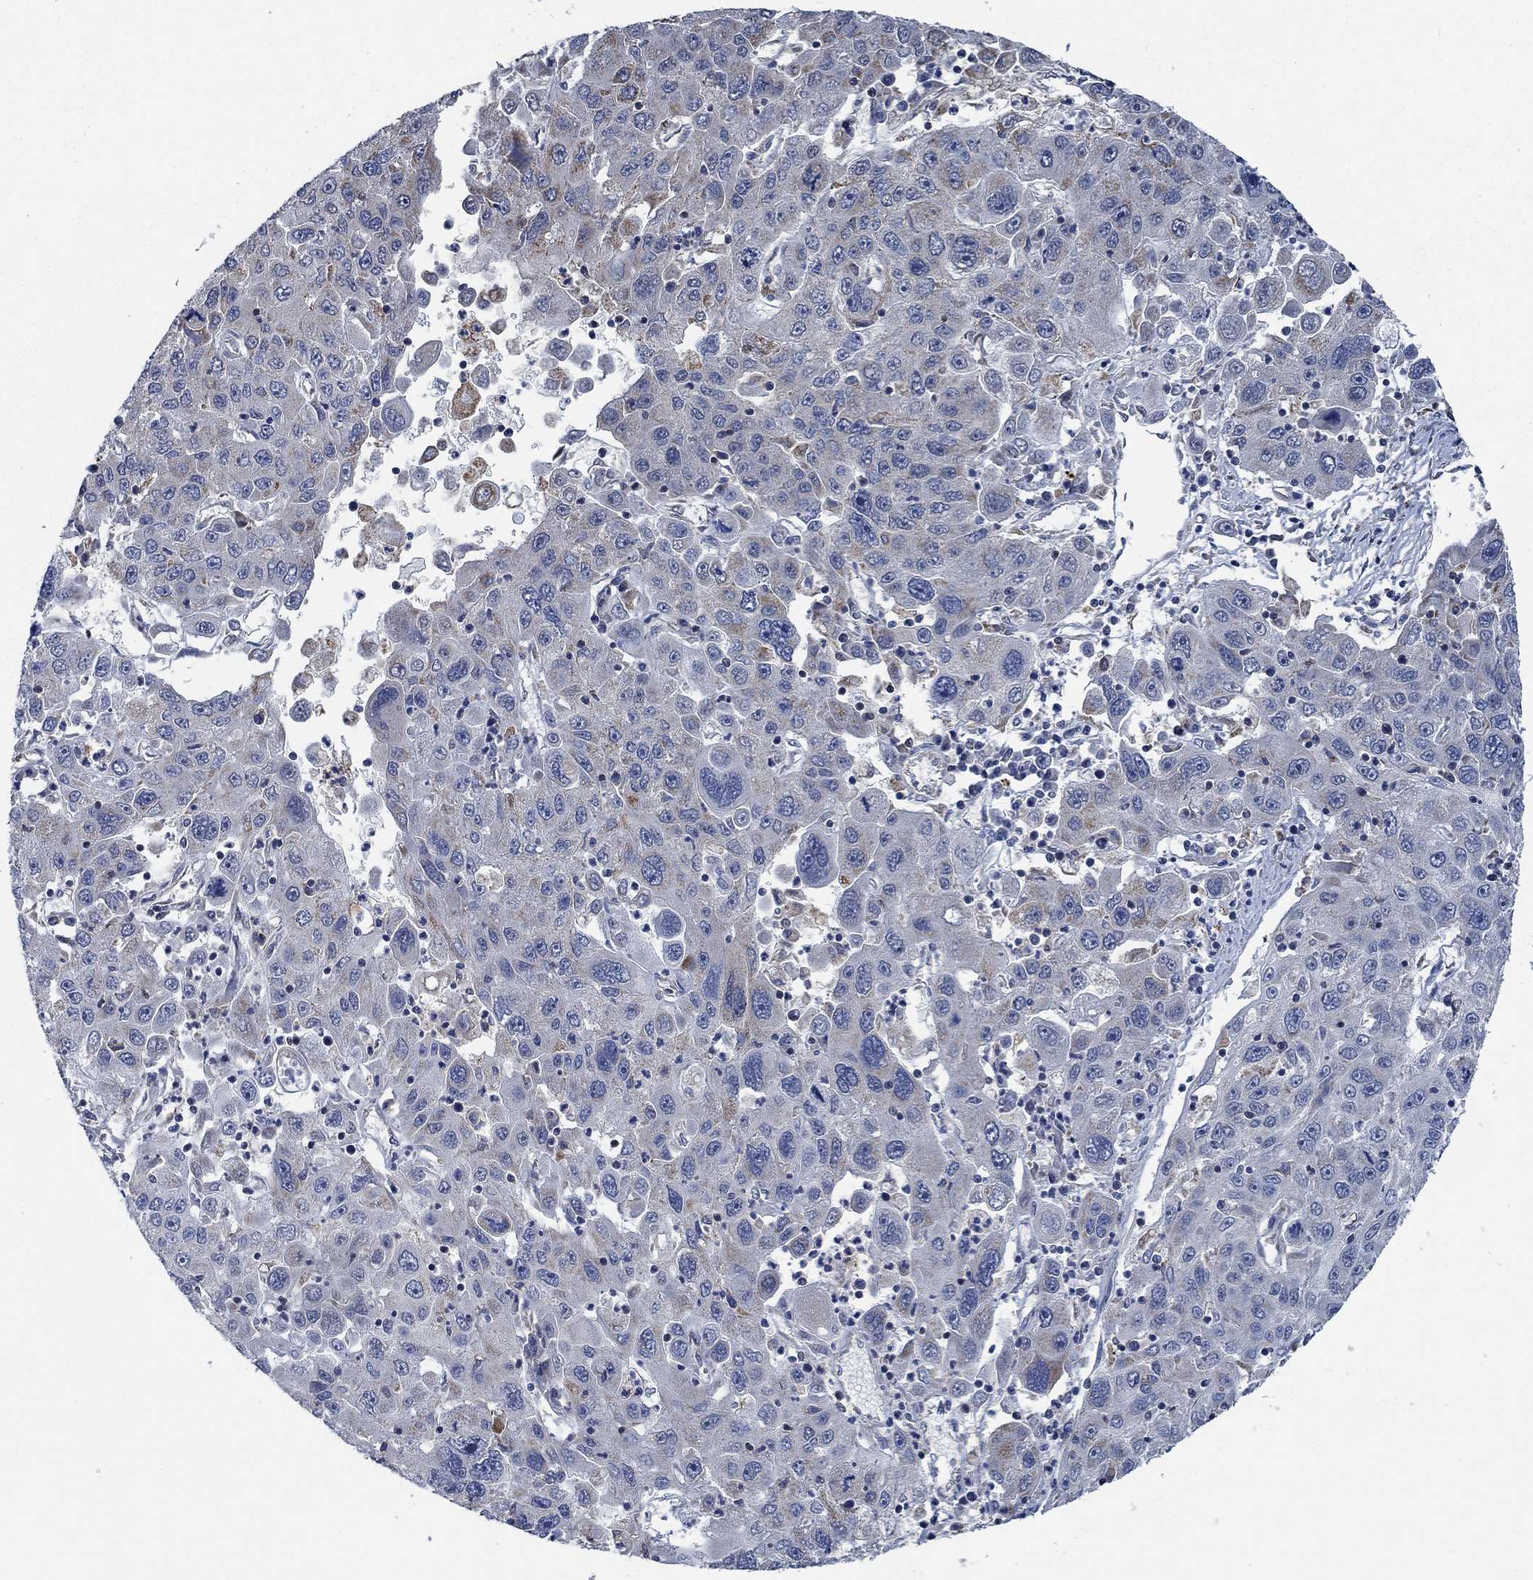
{"staining": {"intensity": "weak", "quantity": "<25%", "location": "cytoplasmic/membranous"}, "tissue": "stomach cancer", "cell_type": "Tumor cells", "image_type": "cancer", "snomed": [{"axis": "morphology", "description": "Adenocarcinoma, NOS"}, {"axis": "topography", "description": "Stomach"}], "caption": "IHC image of neoplastic tissue: stomach cancer stained with DAB displays no significant protein staining in tumor cells.", "gene": "STXBP6", "patient": {"sex": "male", "age": 56}}